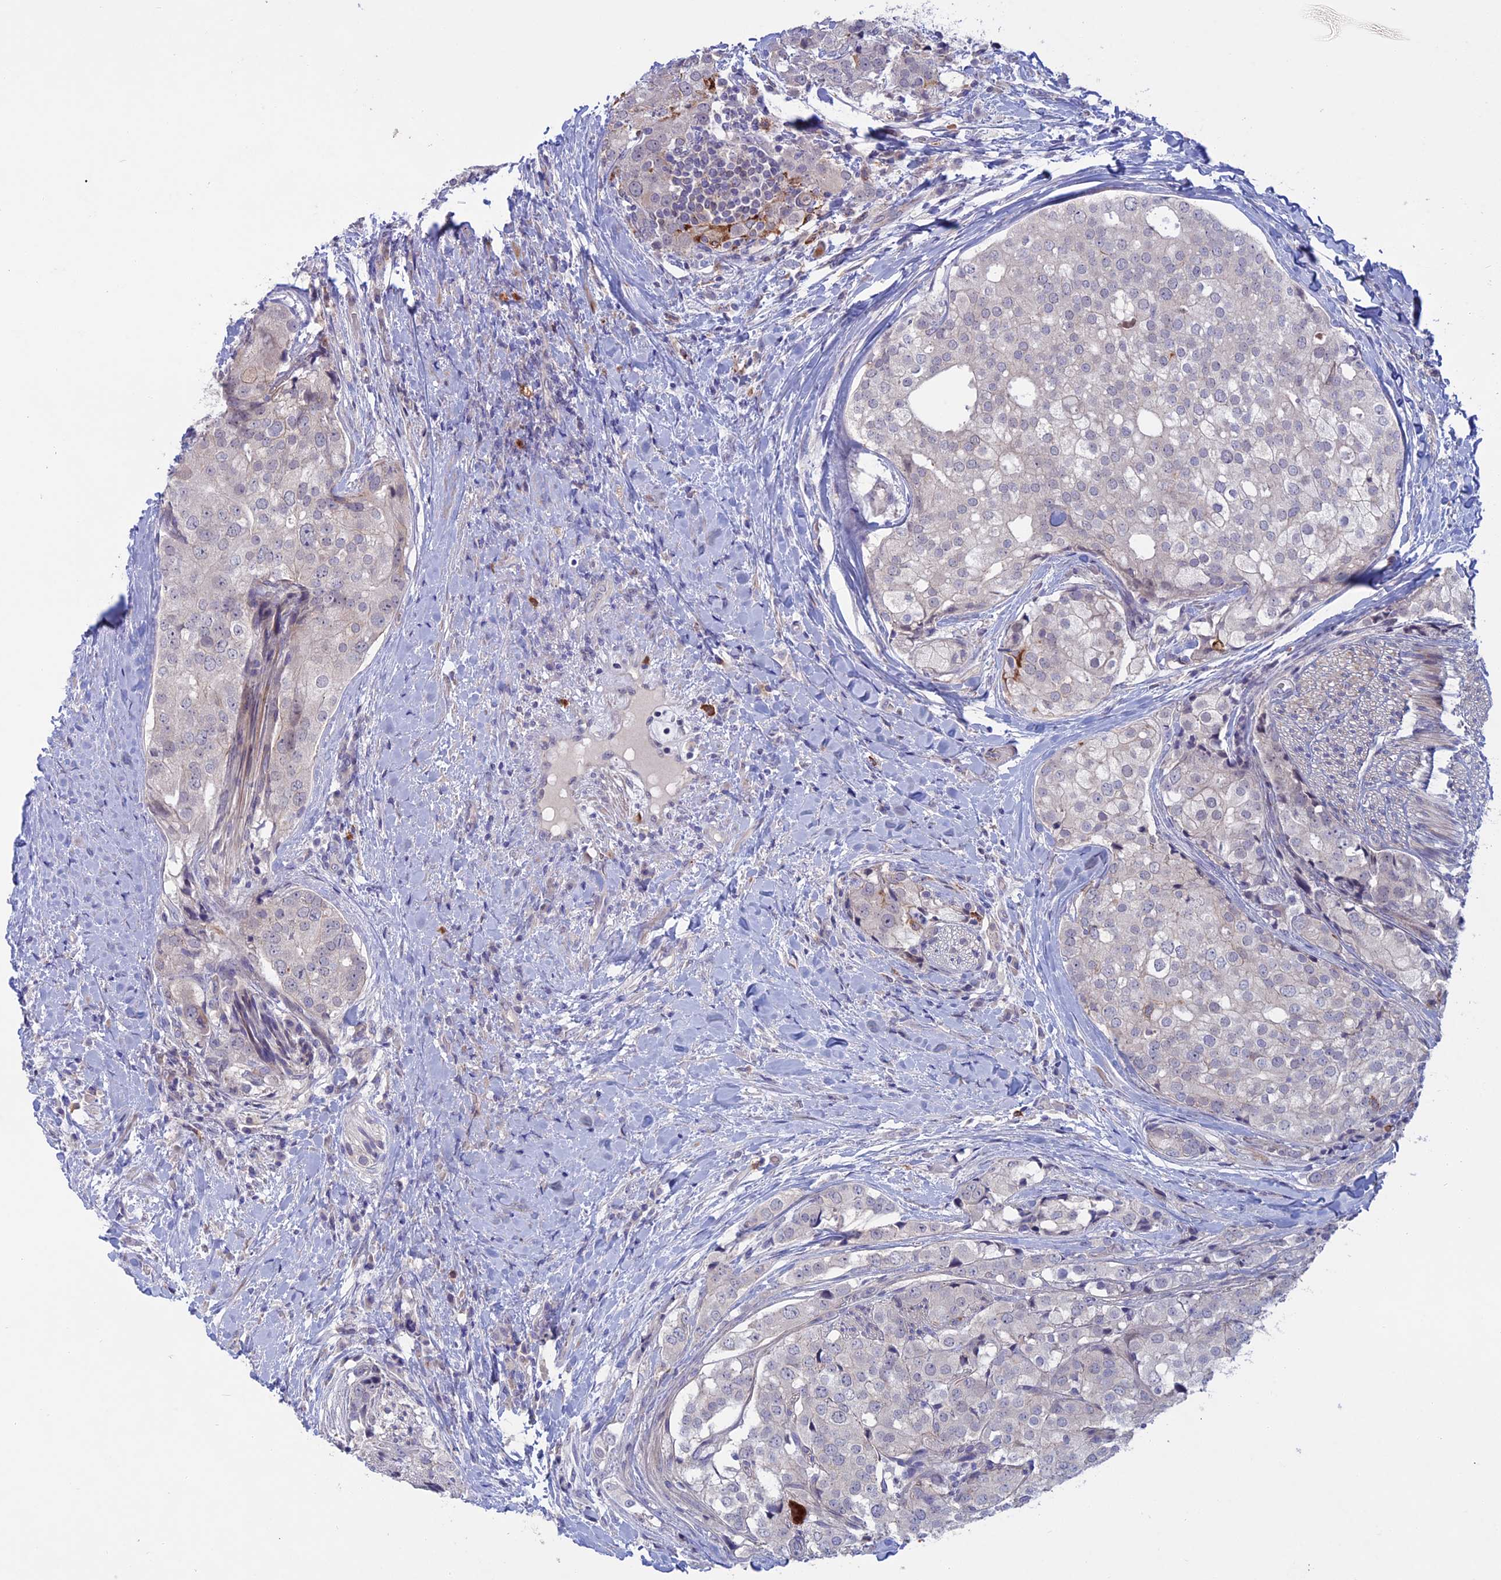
{"staining": {"intensity": "negative", "quantity": "none", "location": "none"}, "tissue": "prostate cancer", "cell_type": "Tumor cells", "image_type": "cancer", "snomed": [{"axis": "morphology", "description": "Adenocarcinoma, High grade"}, {"axis": "topography", "description": "Prostate"}], "caption": "IHC micrograph of neoplastic tissue: prostate cancer (adenocarcinoma (high-grade)) stained with DAB (3,3'-diaminobenzidine) exhibits no significant protein expression in tumor cells.", "gene": "SLC2A6", "patient": {"sex": "male", "age": 49}}